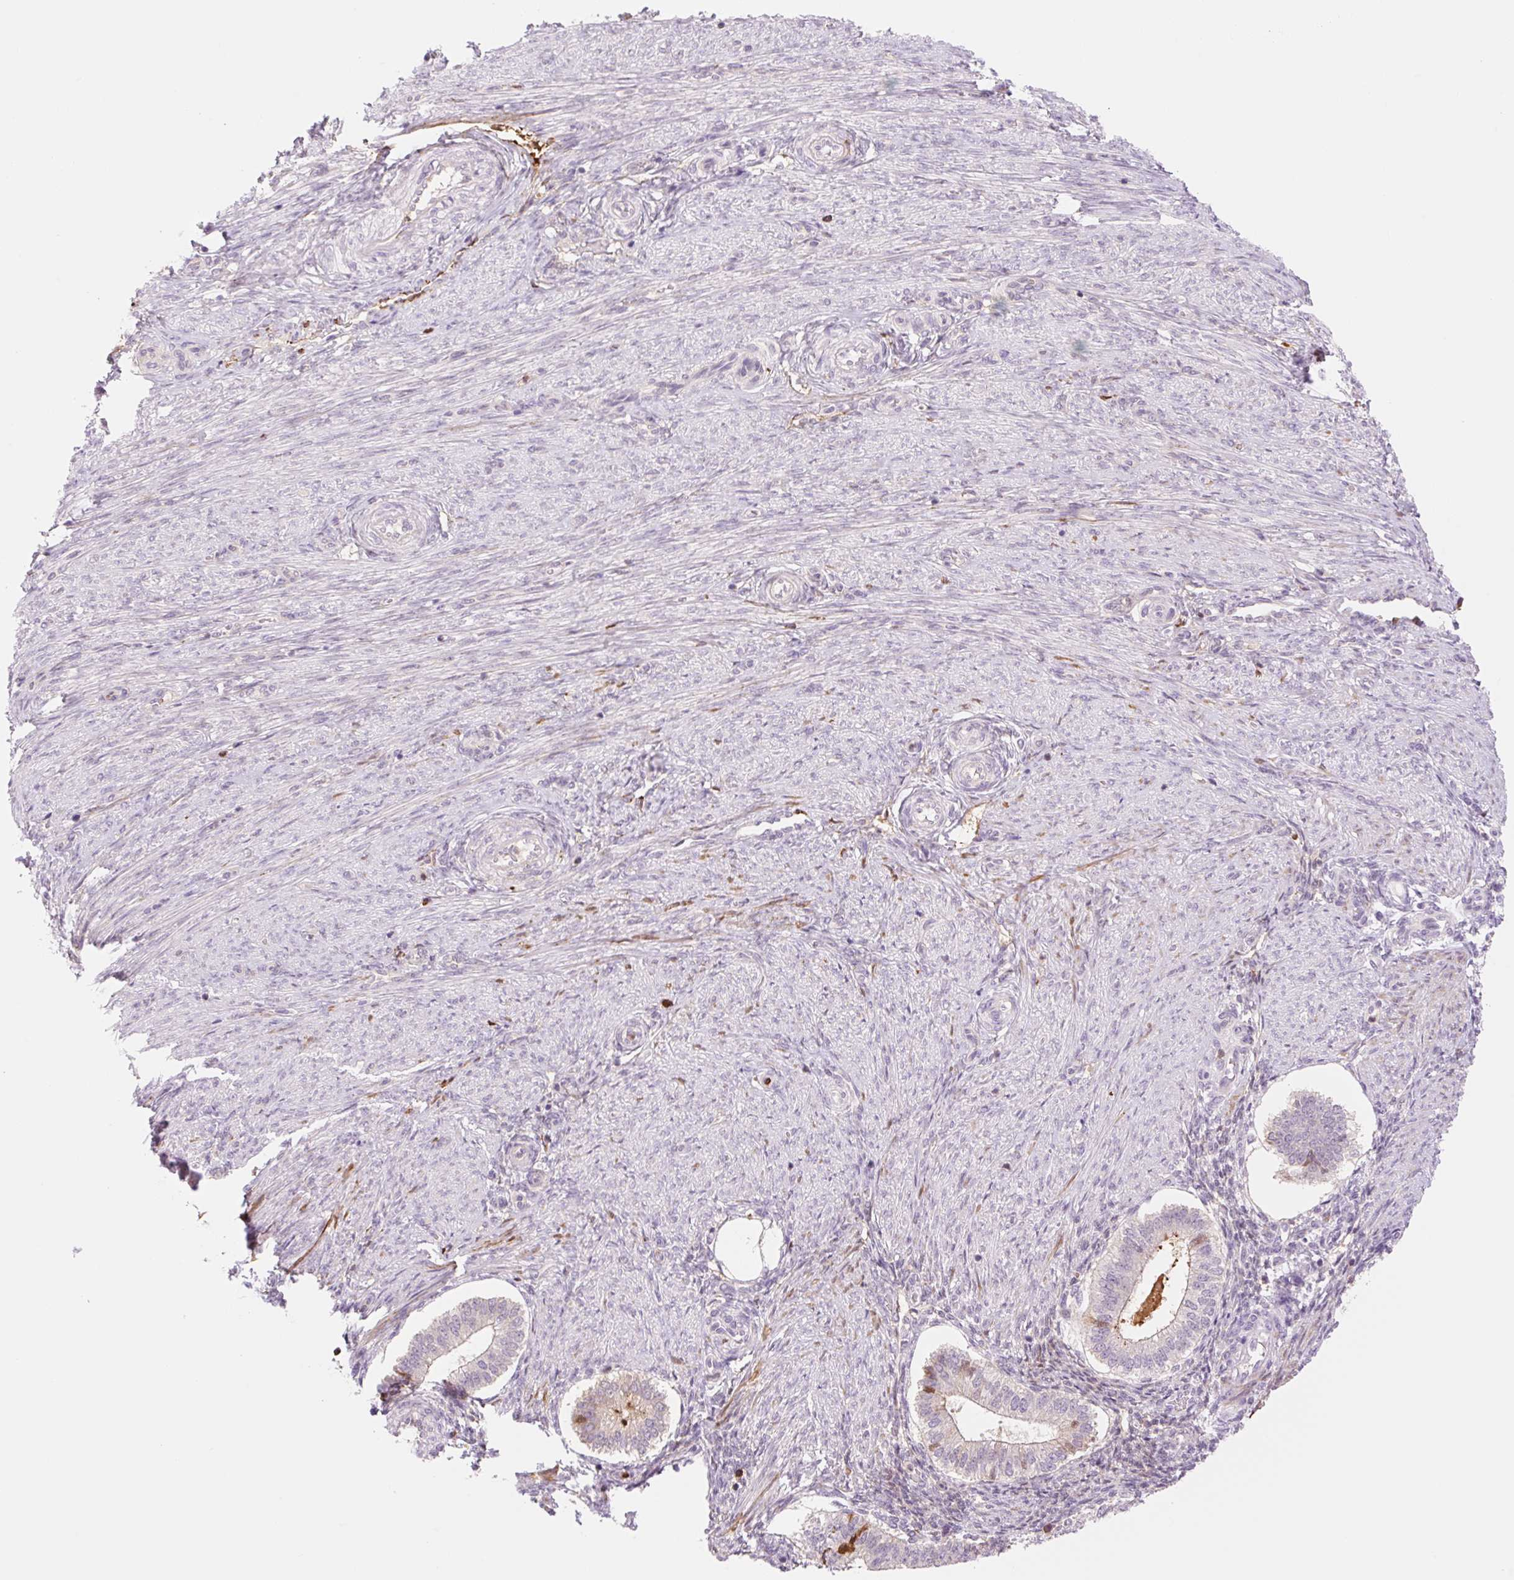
{"staining": {"intensity": "weak", "quantity": "<25%", "location": "nuclear"}, "tissue": "endometrium", "cell_type": "Cells in endometrial stroma", "image_type": "normal", "snomed": [{"axis": "morphology", "description": "Normal tissue, NOS"}, {"axis": "topography", "description": "Endometrium"}], "caption": "This is an immunohistochemistry image of benign human endometrium. There is no positivity in cells in endometrial stroma.", "gene": "HEBP1", "patient": {"sex": "female", "age": 25}}